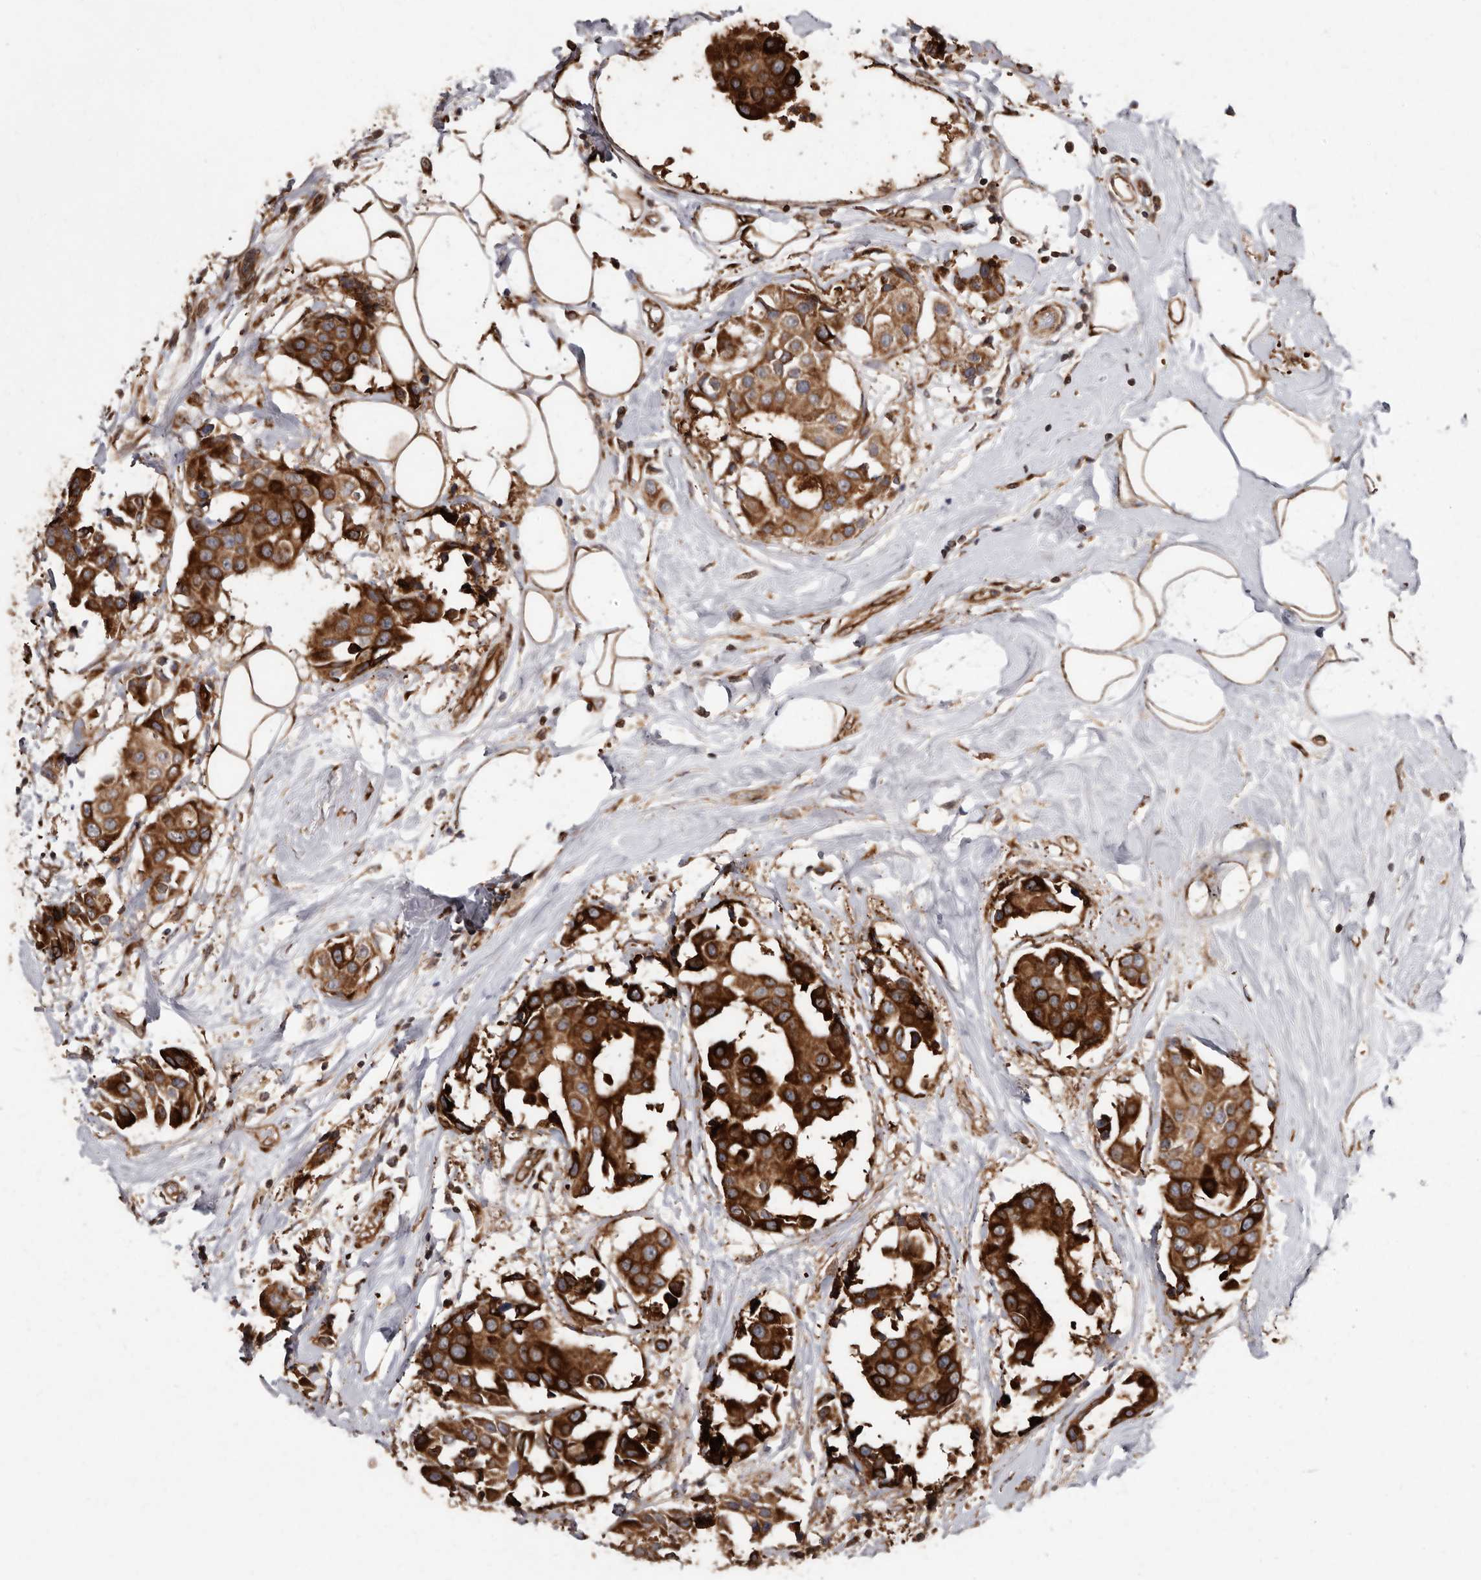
{"staining": {"intensity": "strong", "quantity": ">75%", "location": "cytoplasmic/membranous"}, "tissue": "breast cancer", "cell_type": "Tumor cells", "image_type": "cancer", "snomed": [{"axis": "morphology", "description": "Normal tissue, NOS"}, {"axis": "morphology", "description": "Duct carcinoma"}, {"axis": "topography", "description": "Breast"}], "caption": "This micrograph demonstrates IHC staining of invasive ductal carcinoma (breast), with high strong cytoplasmic/membranous staining in approximately >75% of tumor cells.", "gene": "FLAD1", "patient": {"sex": "female", "age": 39}}